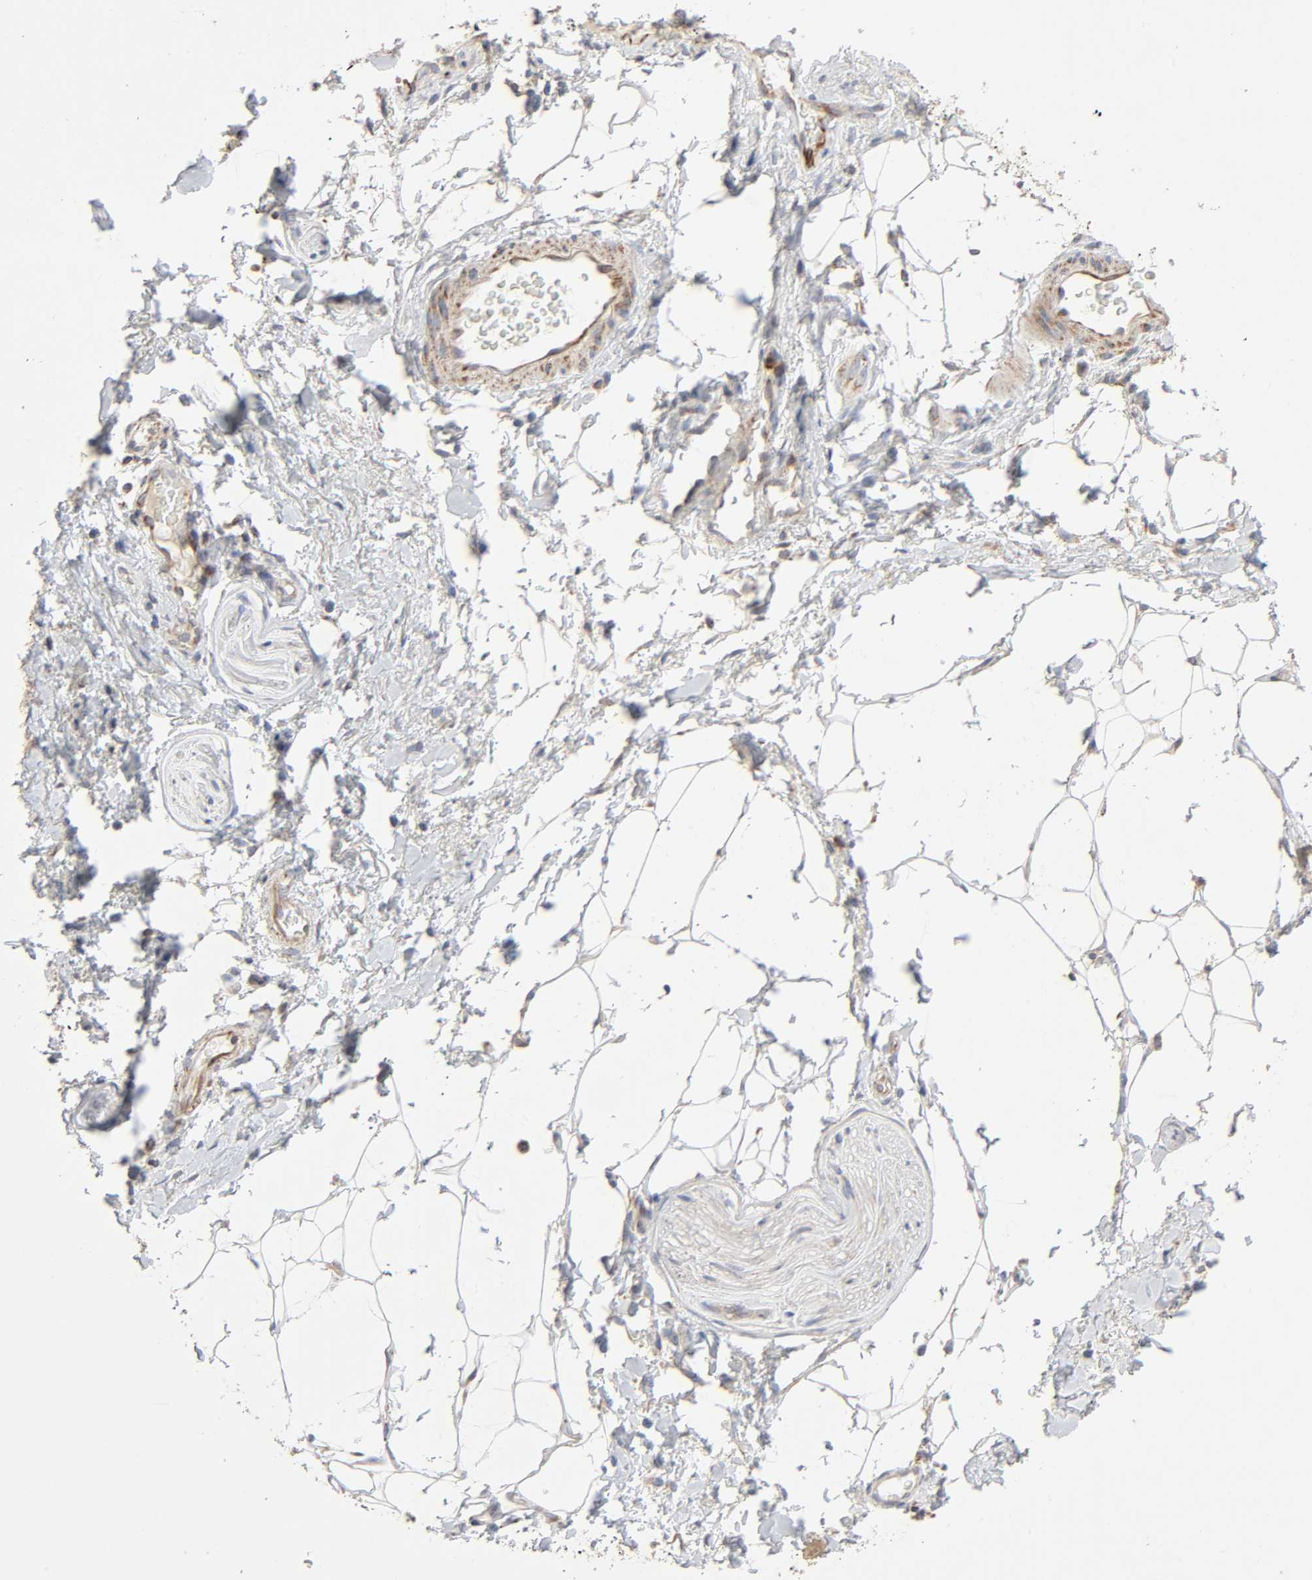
{"staining": {"intensity": "weak", "quantity": ">75%", "location": "cytoplasmic/membranous"}, "tissue": "adipose tissue", "cell_type": "Adipocytes", "image_type": "normal", "snomed": [{"axis": "morphology", "description": "Normal tissue, NOS"}, {"axis": "topography", "description": "Soft tissue"}, {"axis": "topography", "description": "Peripheral nerve tissue"}], "caption": "A histopathology image of adipose tissue stained for a protein displays weak cytoplasmic/membranous brown staining in adipocytes. Nuclei are stained in blue.", "gene": "SYT16", "patient": {"sex": "female", "age": 71}}